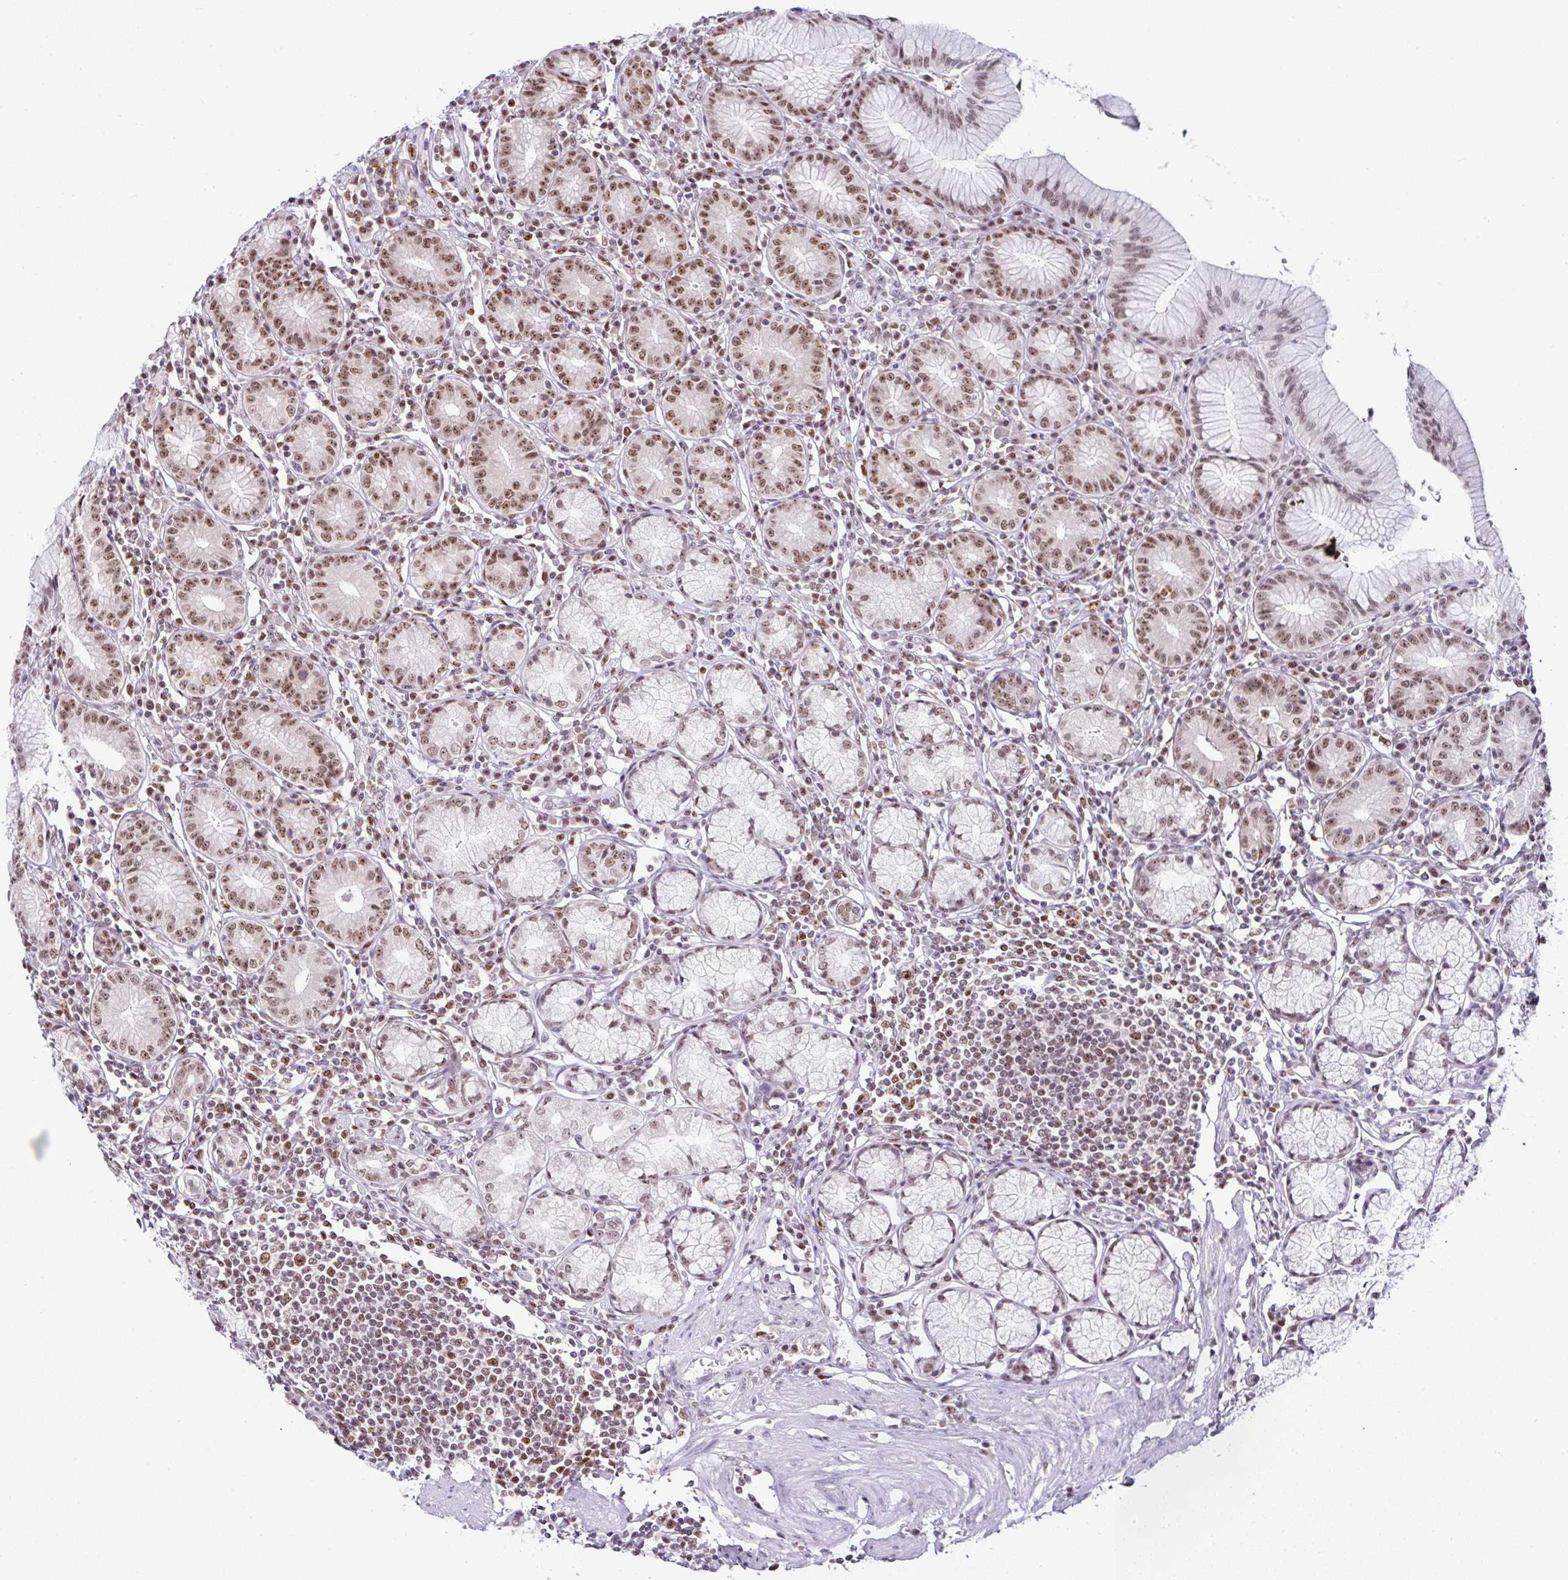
{"staining": {"intensity": "moderate", "quantity": ">75%", "location": "nuclear"}, "tissue": "stomach", "cell_type": "Glandular cells", "image_type": "normal", "snomed": [{"axis": "morphology", "description": "Normal tissue, NOS"}, {"axis": "topography", "description": "Stomach"}], "caption": "Glandular cells show medium levels of moderate nuclear positivity in about >75% of cells in normal stomach. The protein is stained brown, and the nuclei are stained in blue (DAB (3,3'-diaminobenzidine) IHC with brightfield microscopy, high magnification).", "gene": "PTPN2", "patient": {"sex": "male", "age": 55}}